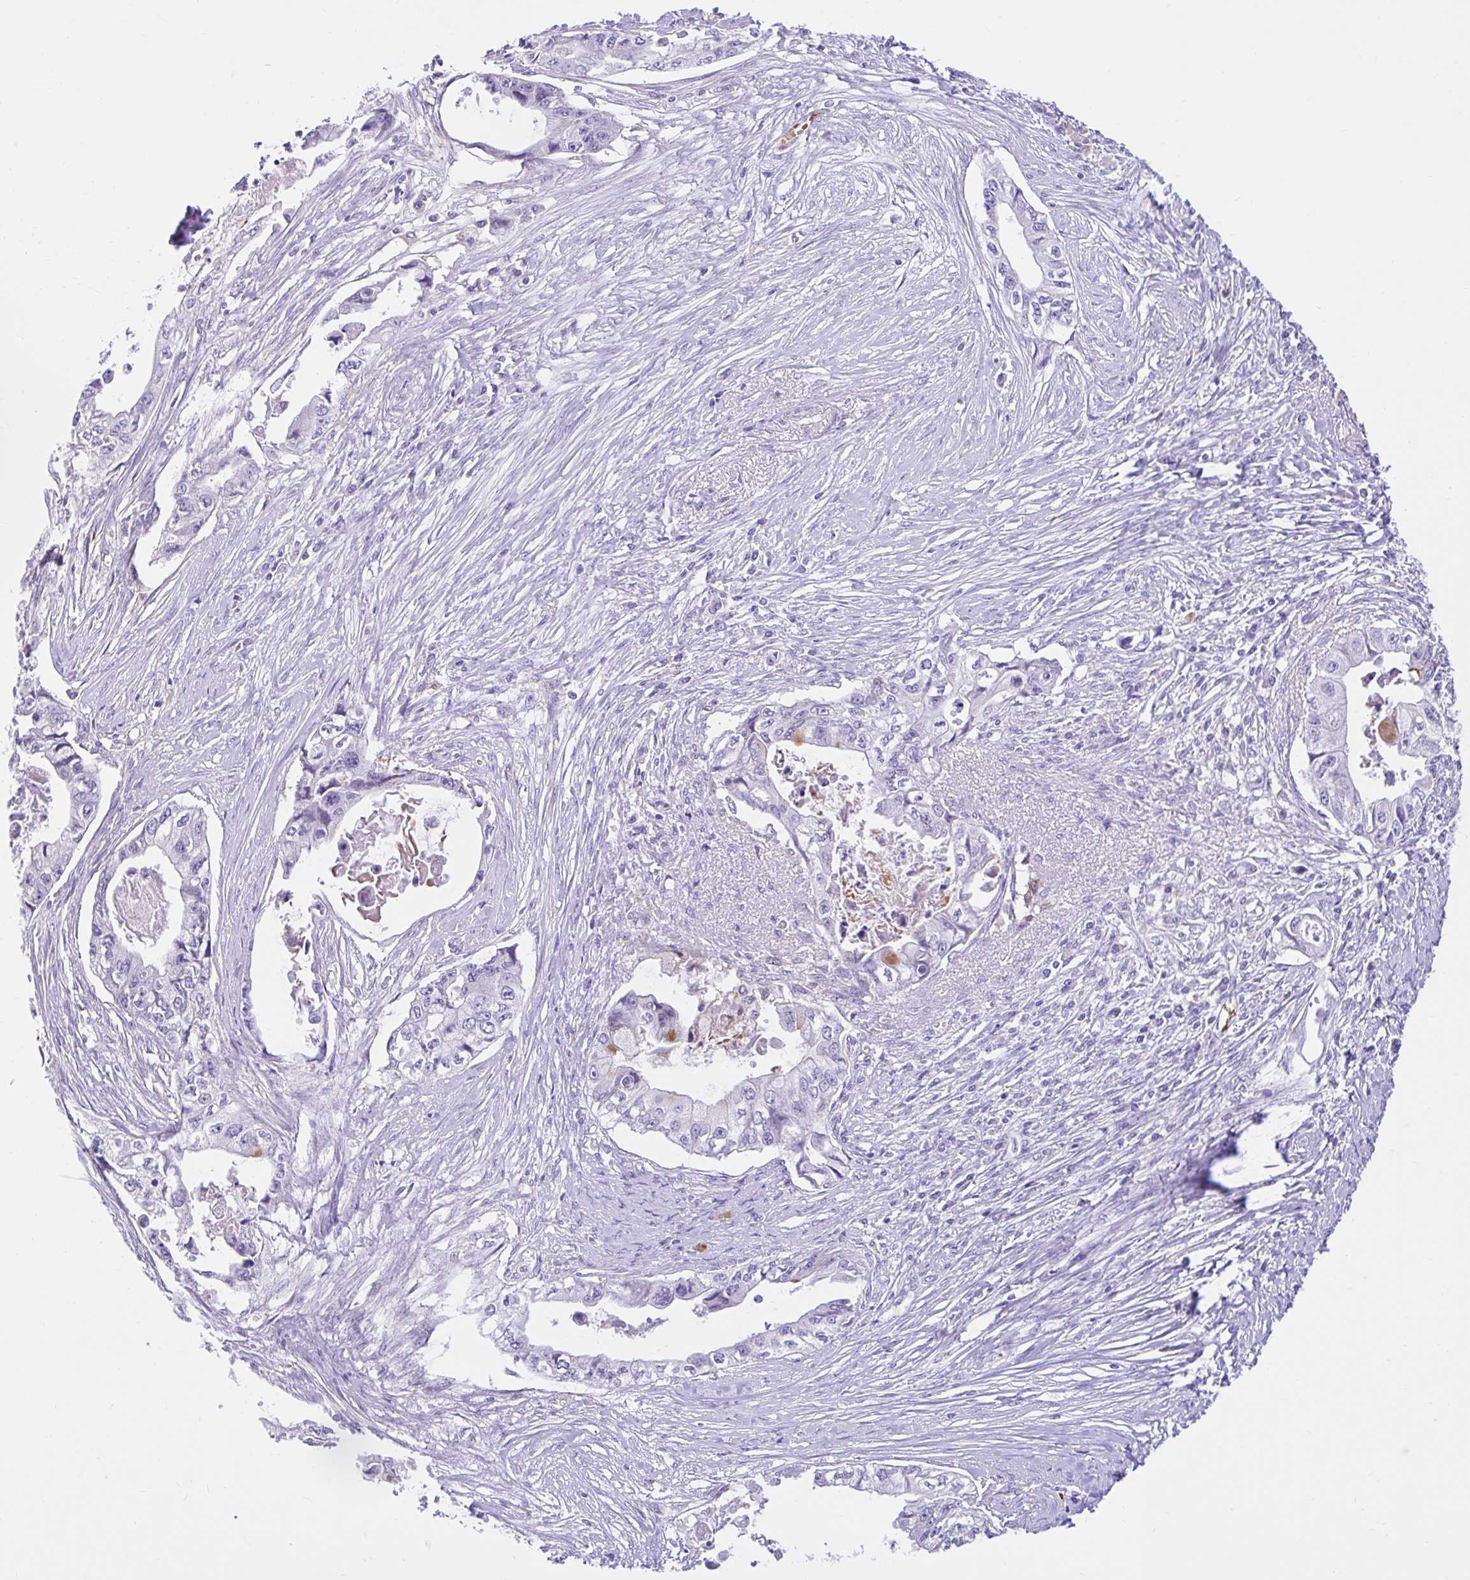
{"staining": {"intensity": "negative", "quantity": "none", "location": "none"}, "tissue": "pancreatic cancer", "cell_type": "Tumor cells", "image_type": "cancer", "snomed": [{"axis": "morphology", "description": "Adenocarcinoma, NOS"}, {"axis": "topography", "description": "Pancreas"}], "caption": "This is an immunohistochemistry micrograph of human pancreatic cancer. There is no staining in tumor cells.", "gene": "NHLH2", "patient": {"sex": "male", "age": 66}}